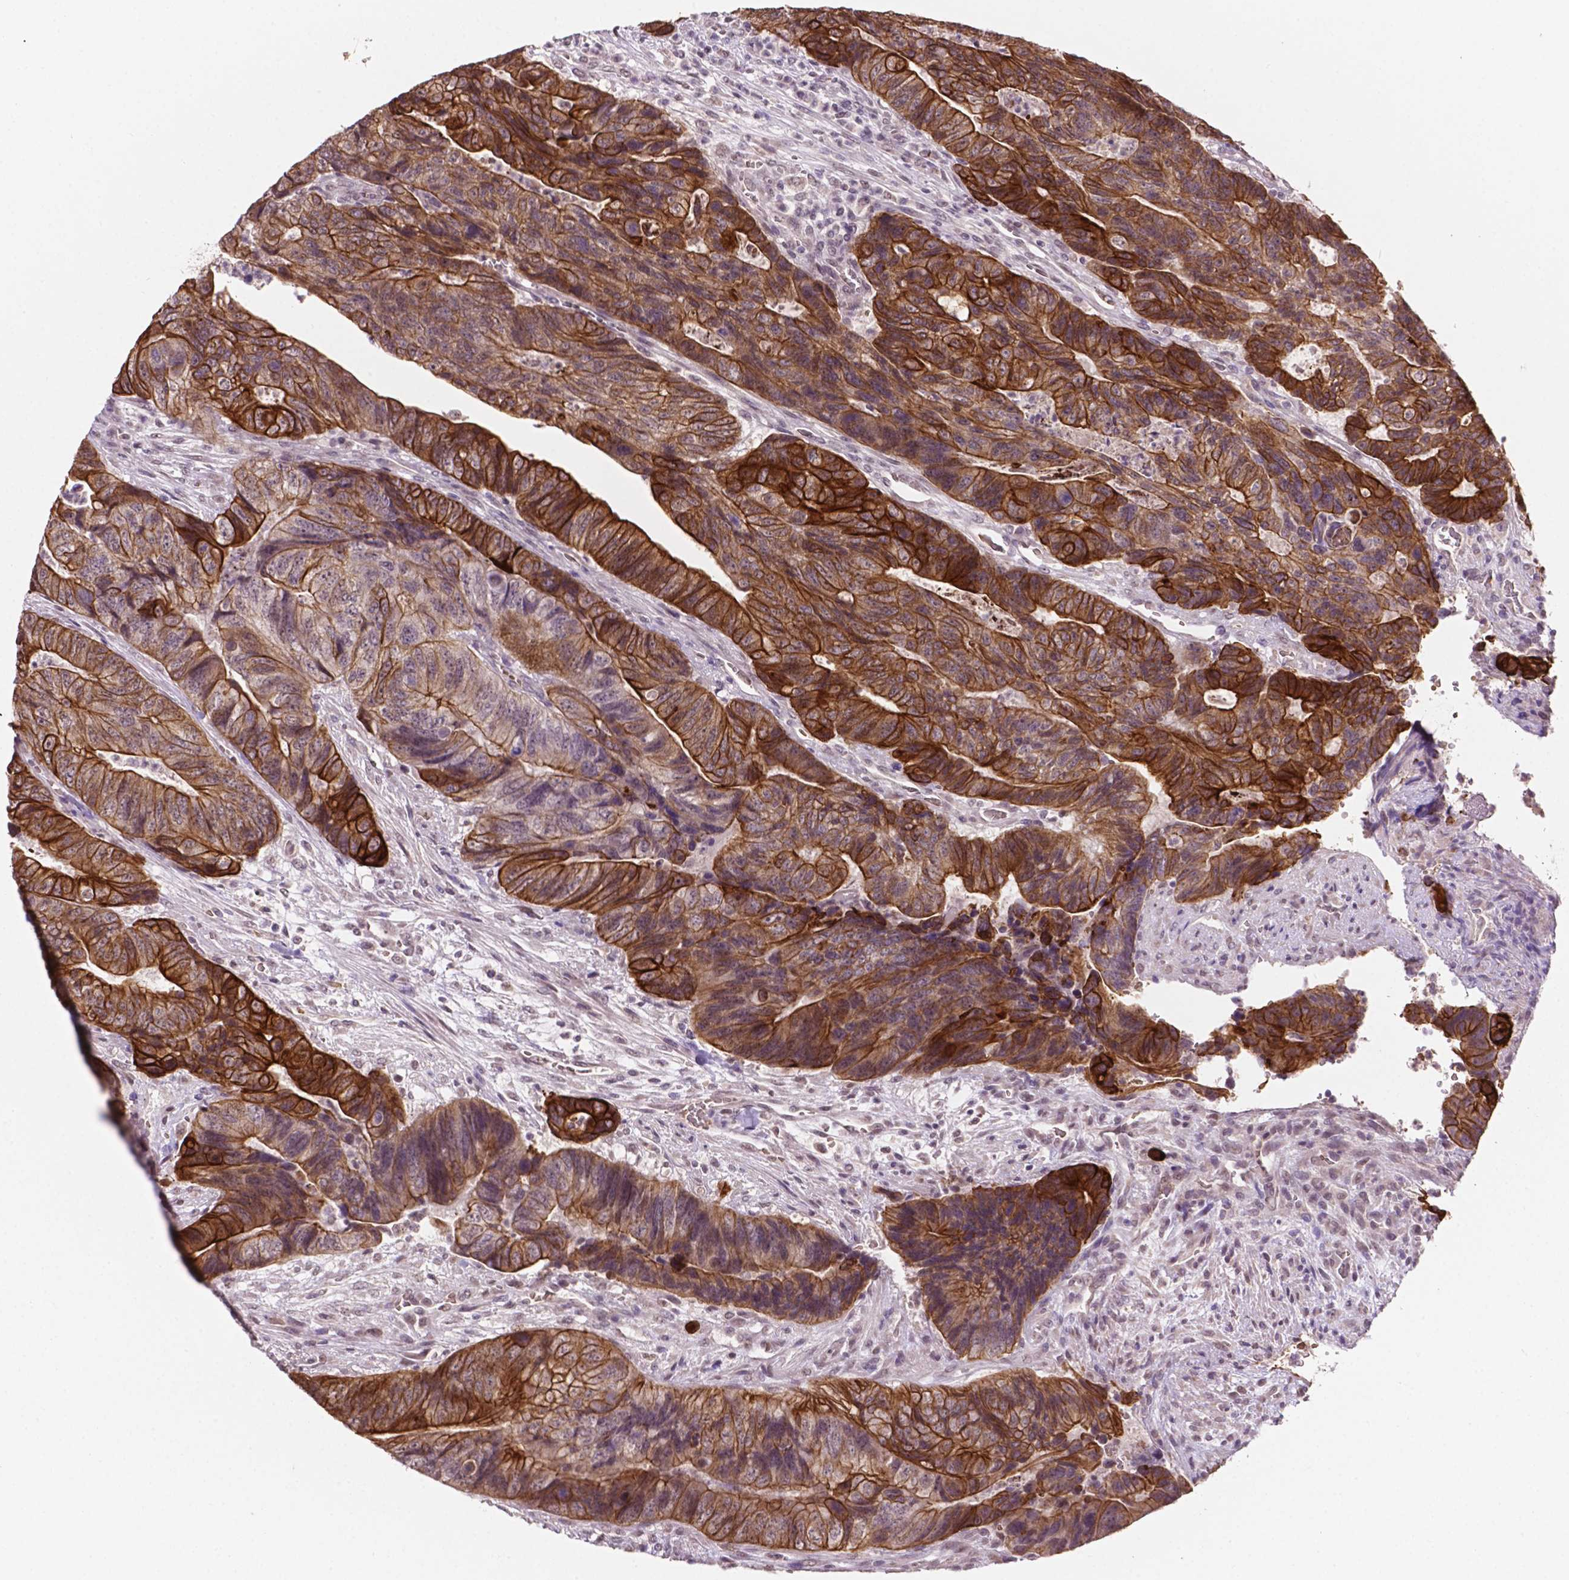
{"staining": {"intensity": "strong", "quantity": ">75%", "location": "cytoplasmic/membranous"}, "tissue": "colorectal cancer", "cell_type": "Tumor cells", "image_type": "cancer", "snomed": [{"axis": "morphology", "description": "Normal tissue, NOS"}, {"axis": "morphology", "description": "Adenocarcinoma, NOS"}, {"axis": "topography", "description": "Colon"}], "caption": "Immunohistochemistry (IHC) micrograph of neoplastic tissue: human colorectal cancer stained using immunohistochemistry demonstrates high levels of strong protein expression localized specifically in the cytoplasmic/membranous of tumor cells, appearing as a cytoplasmic/membranous brown color.", "gene": "SHLD3", "patient": {"sex": "female", "age": 48}}